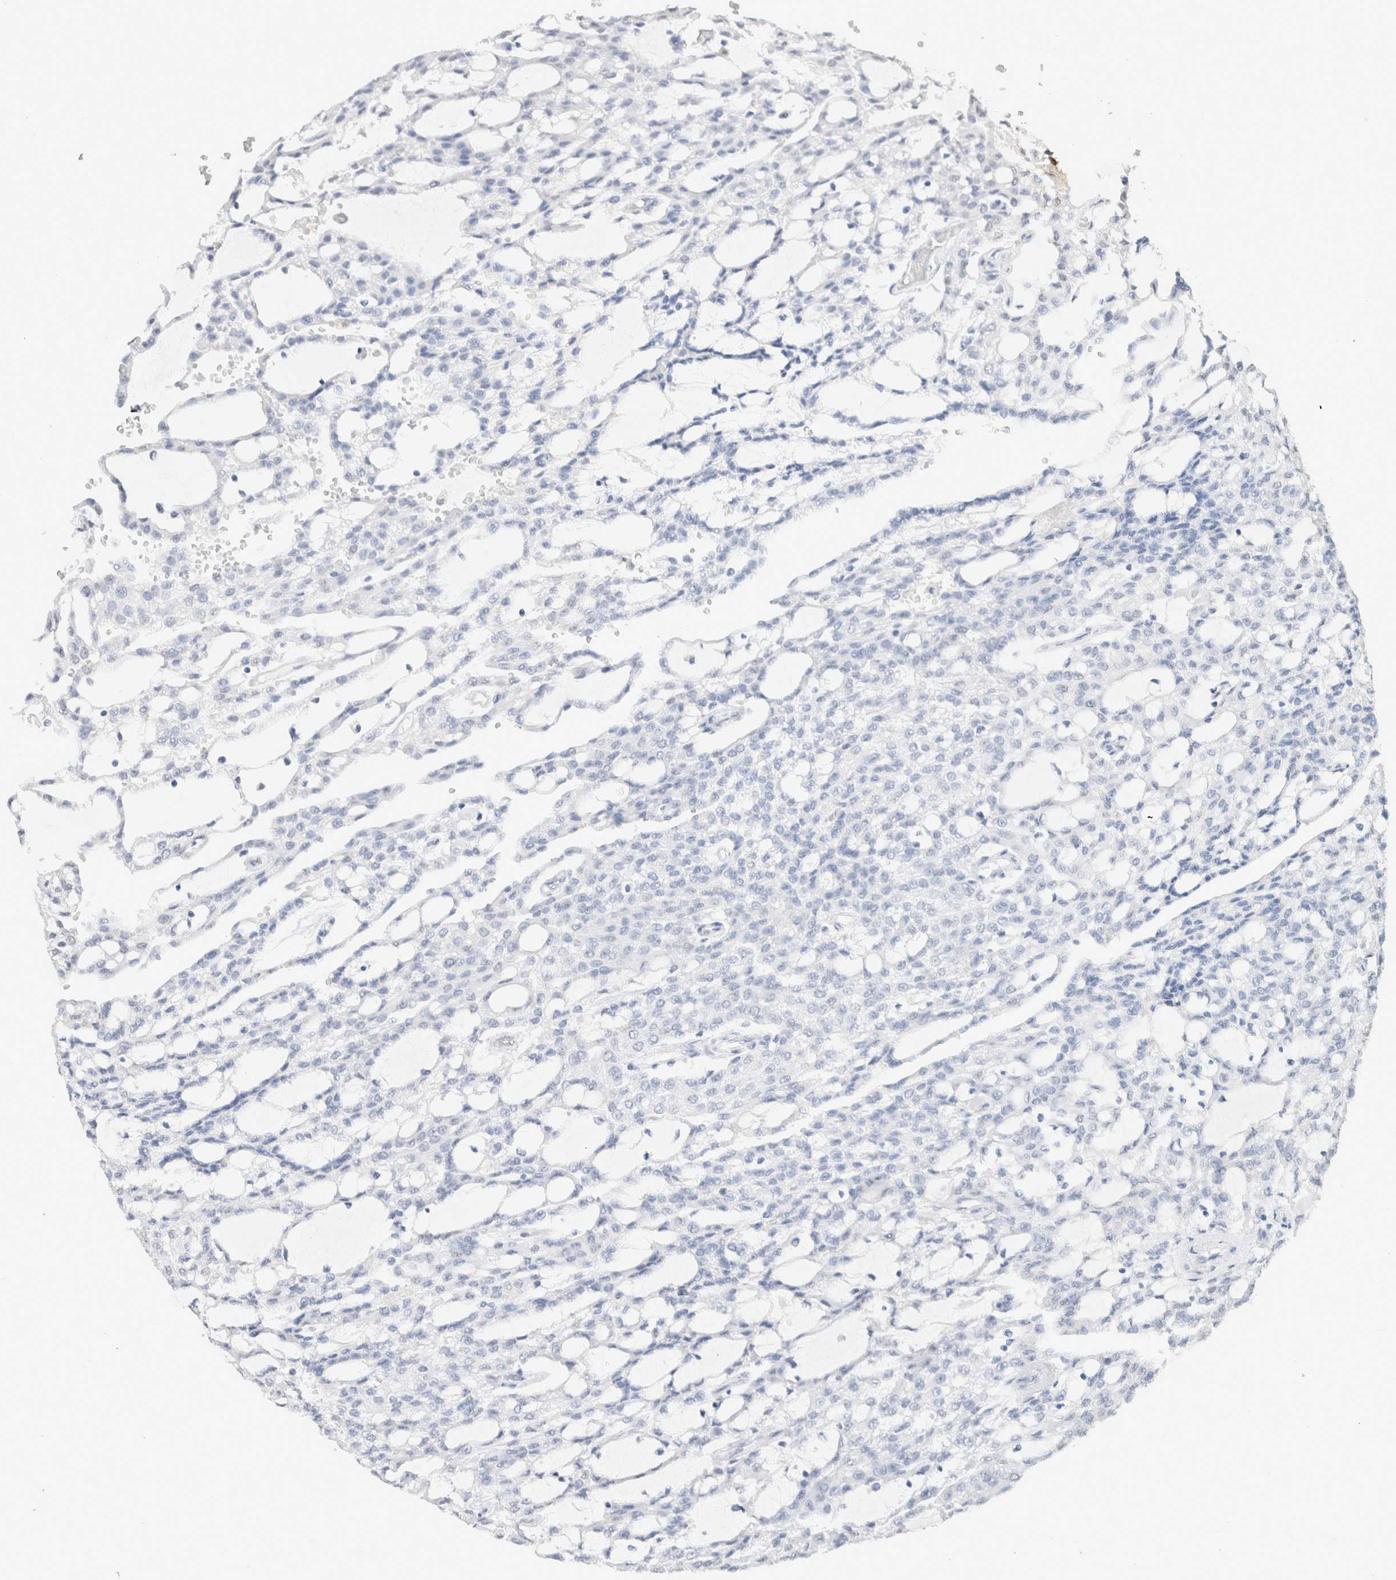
{"staining": {"intensity": "negative", "quantity": "none", "location": "none"}, "tissue": "renal cancer", "cell_type": "Tumor cells", "image_type": "cancer", "snomed": [{"axis": "morphology", "description": "Adenocarcinoma, NOS"}, {"axis": "topography", "description": "Kidney"}], "caption": "Immunohistochemical staining of human renal adenocarcinoma demonstrates no significant positivity in tumor cells. (DAB (3,3'-diaminobenzidine) IHC with hematoxylin counter stain).", "gene": "CD80", "patient": {"sex": "male", "age": 63}}